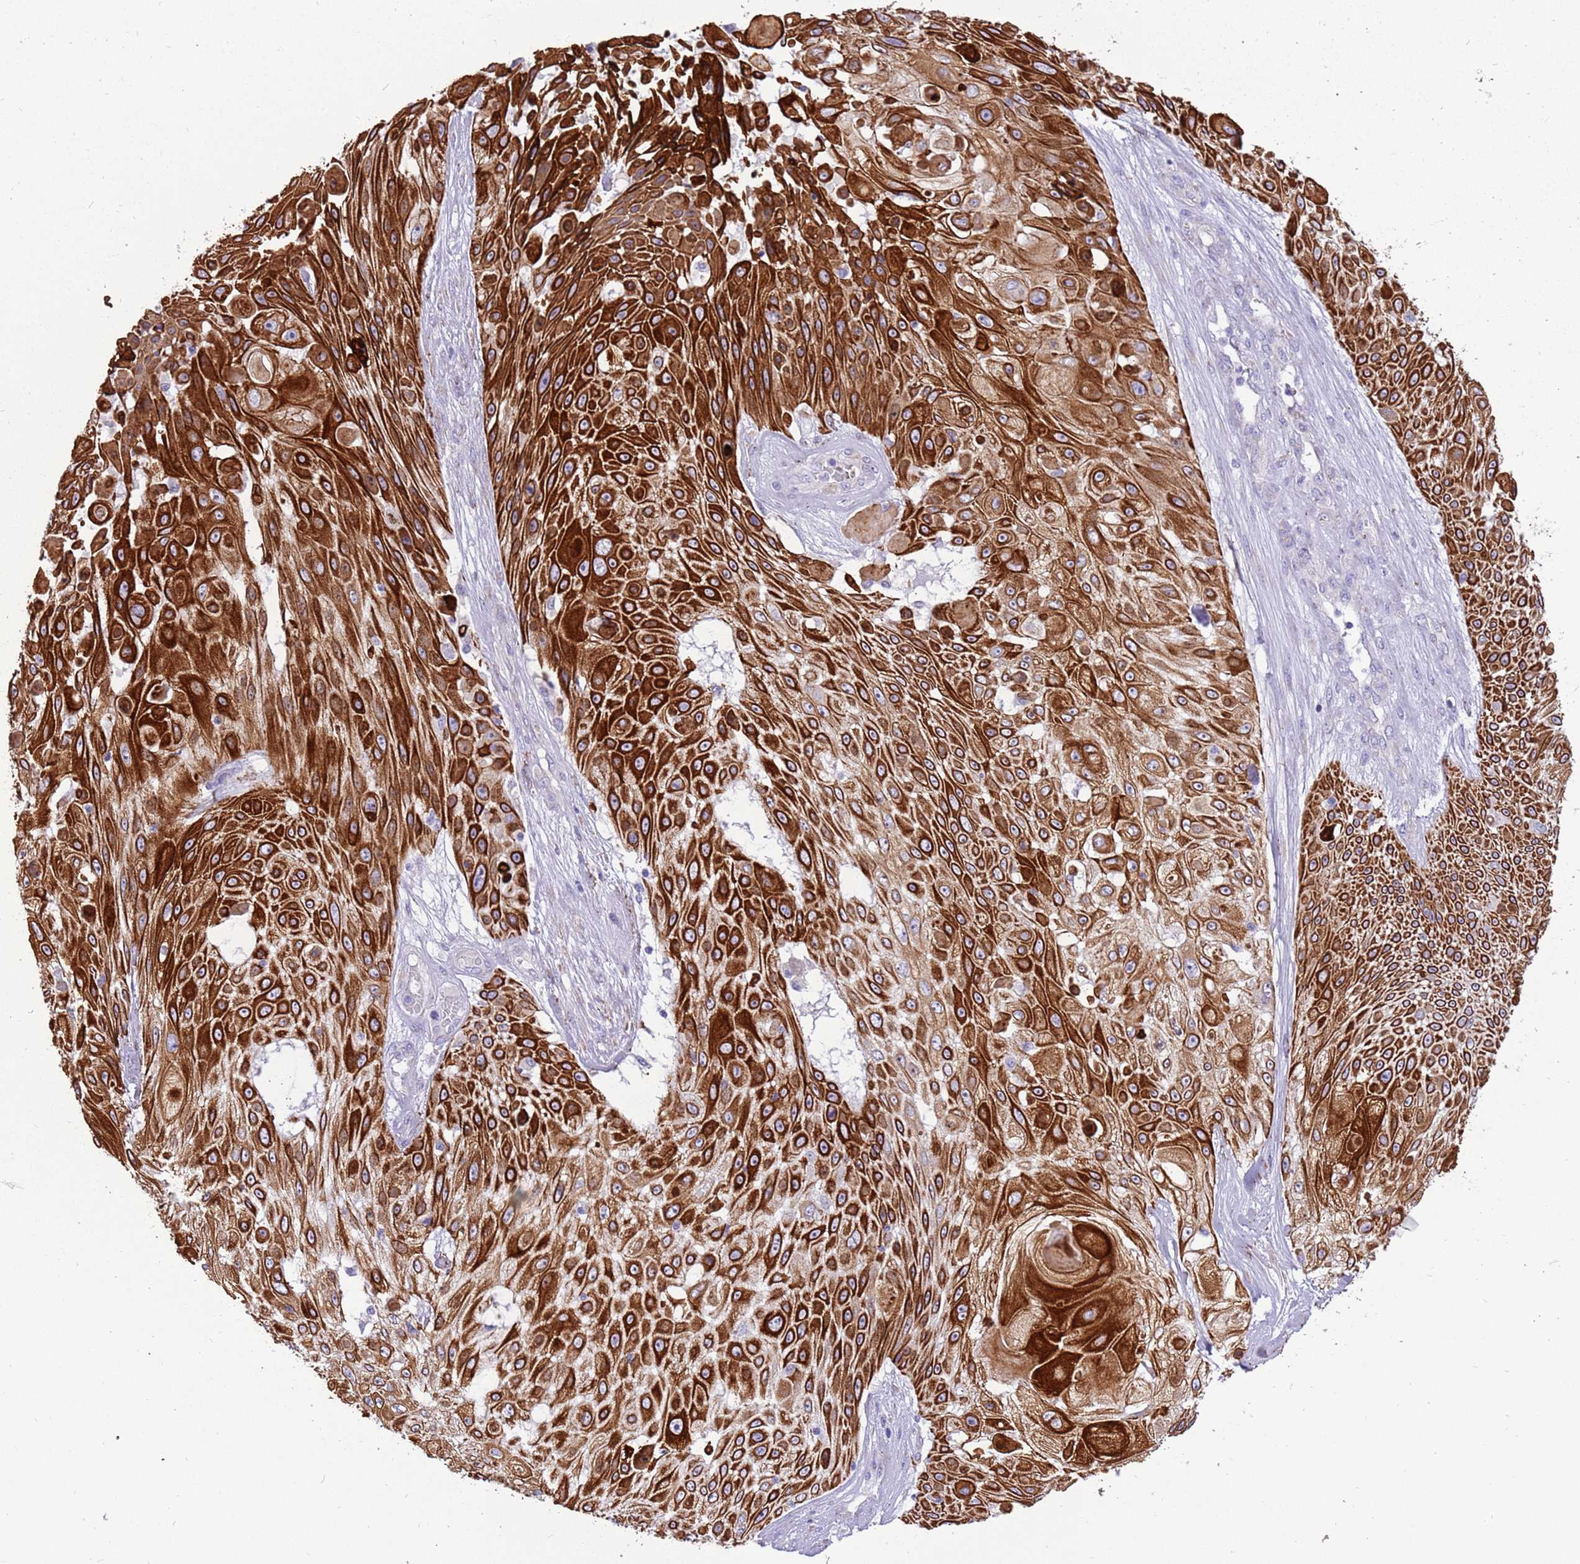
{"staining": {"intensity": "strong", "quantity": ">75%", "location": "cytoplasmic/membranous"}, "tissue": "skin cancer", "cell_type": "Tumor cells", "image_type": "cancer", "snomed": [{"axis": "morphology", "description": "Squamous cell carcinoma, NOS"}, {"axis": "topography", "description": "Skin"}], "caption": "IHC of human skin cancer displays high levels of strong cytoplasmic/membranous staining in approximately >75% of tumor cells.", "gene": "R3HDM4", "patient": {"sex": "female", "age": 86}}